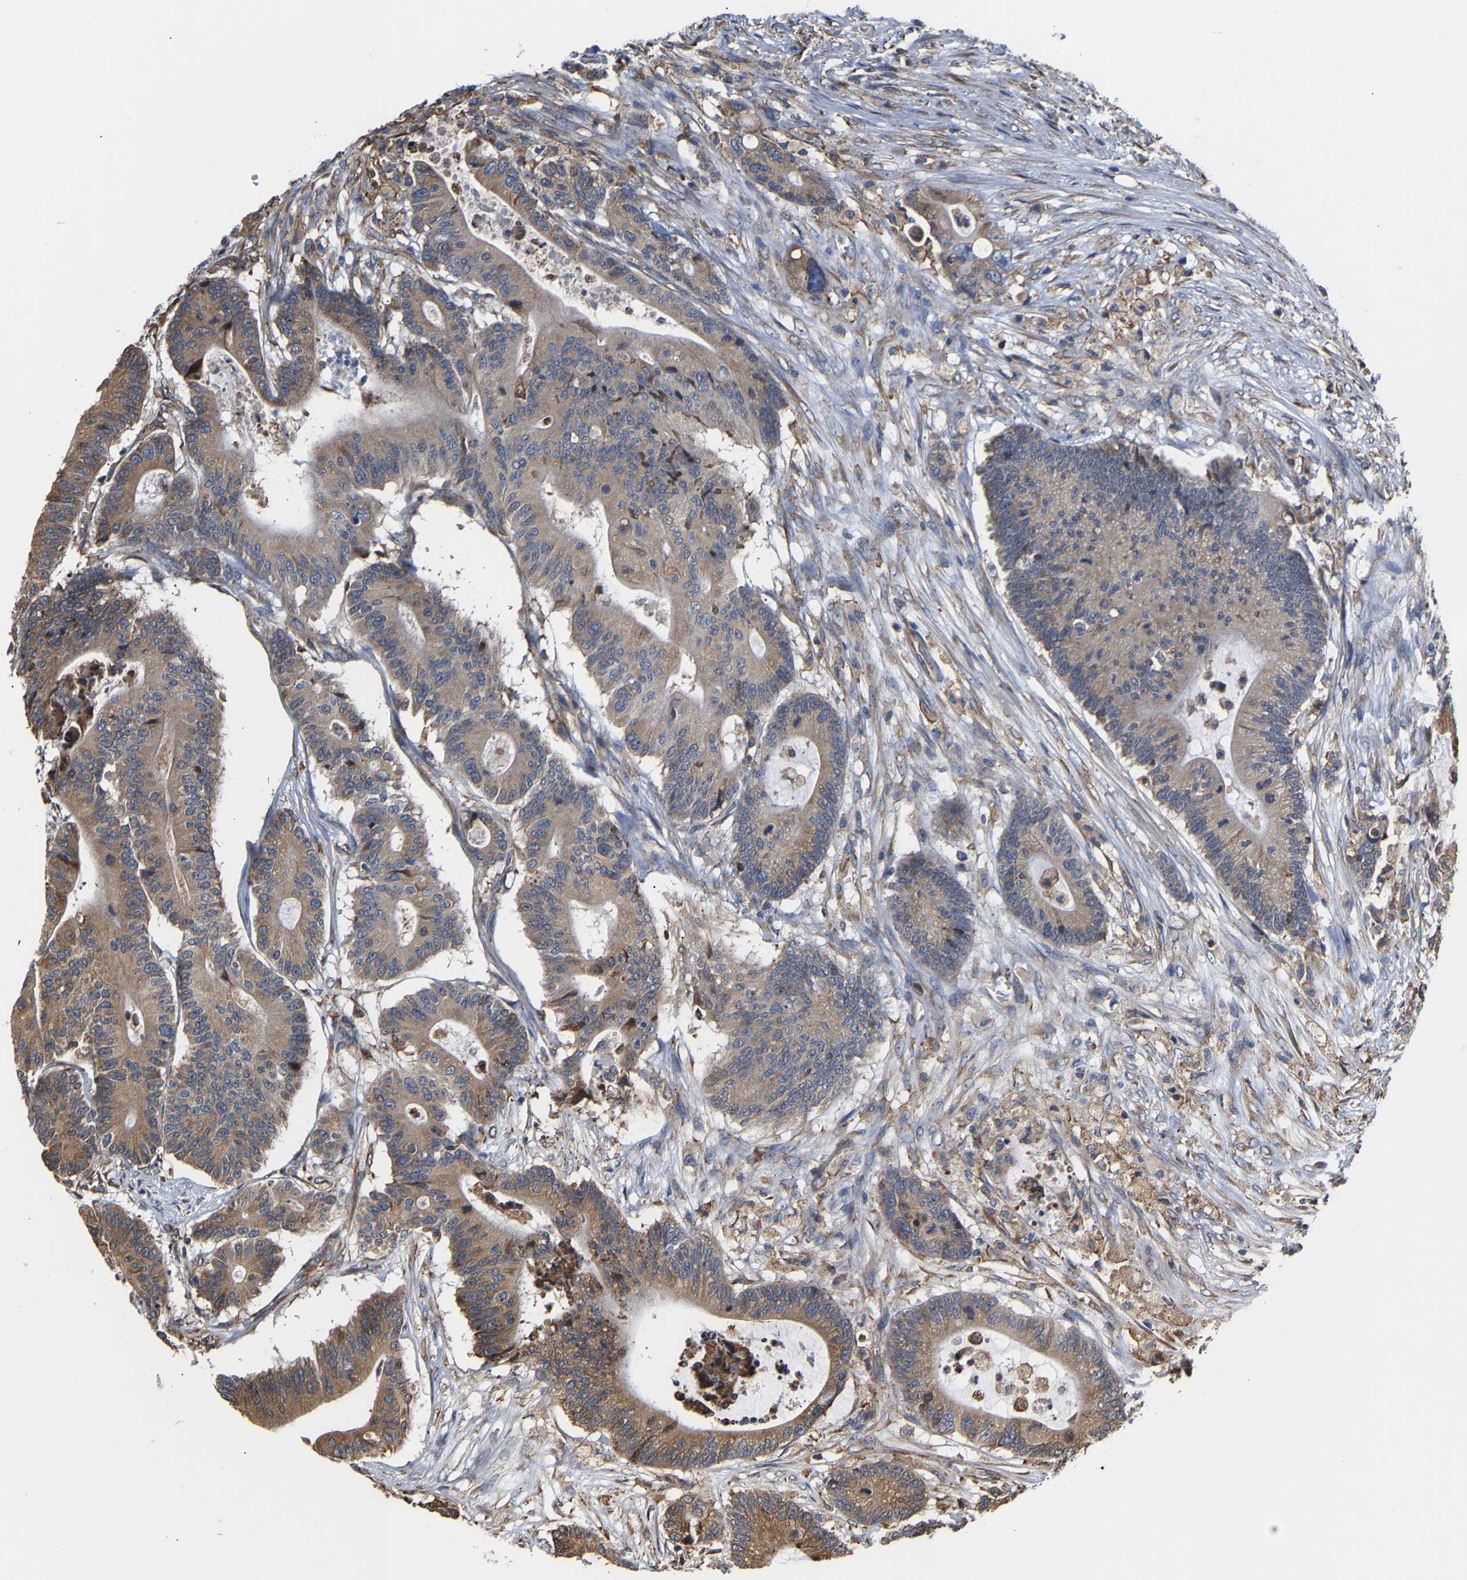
{"staining": {"intensity": "moderate", "quantity": ">75%", "location": "cytoplasmic/membranous"}, "tissue": "colorectal cancer", "cell_type": "Tumor cells", "image_type": "cancer", "snomed": [{"axis": "morphology", "description": "Adenocarcinoma, NOS"}, {"axis": "topography", "description": "Colon"}], "caption": "Colorectal cancer was stained to show a protein in brown. There is medium levels of moderate cytoplasmic/membranous expression in approximately >75% of tumor cells. (DAB (3,3'-diaminobenzidine) = brown stain, brightfield microscopy at high magnification).", "gene": "ARAP1", "patient": {"sex": "female", "age": 84}}